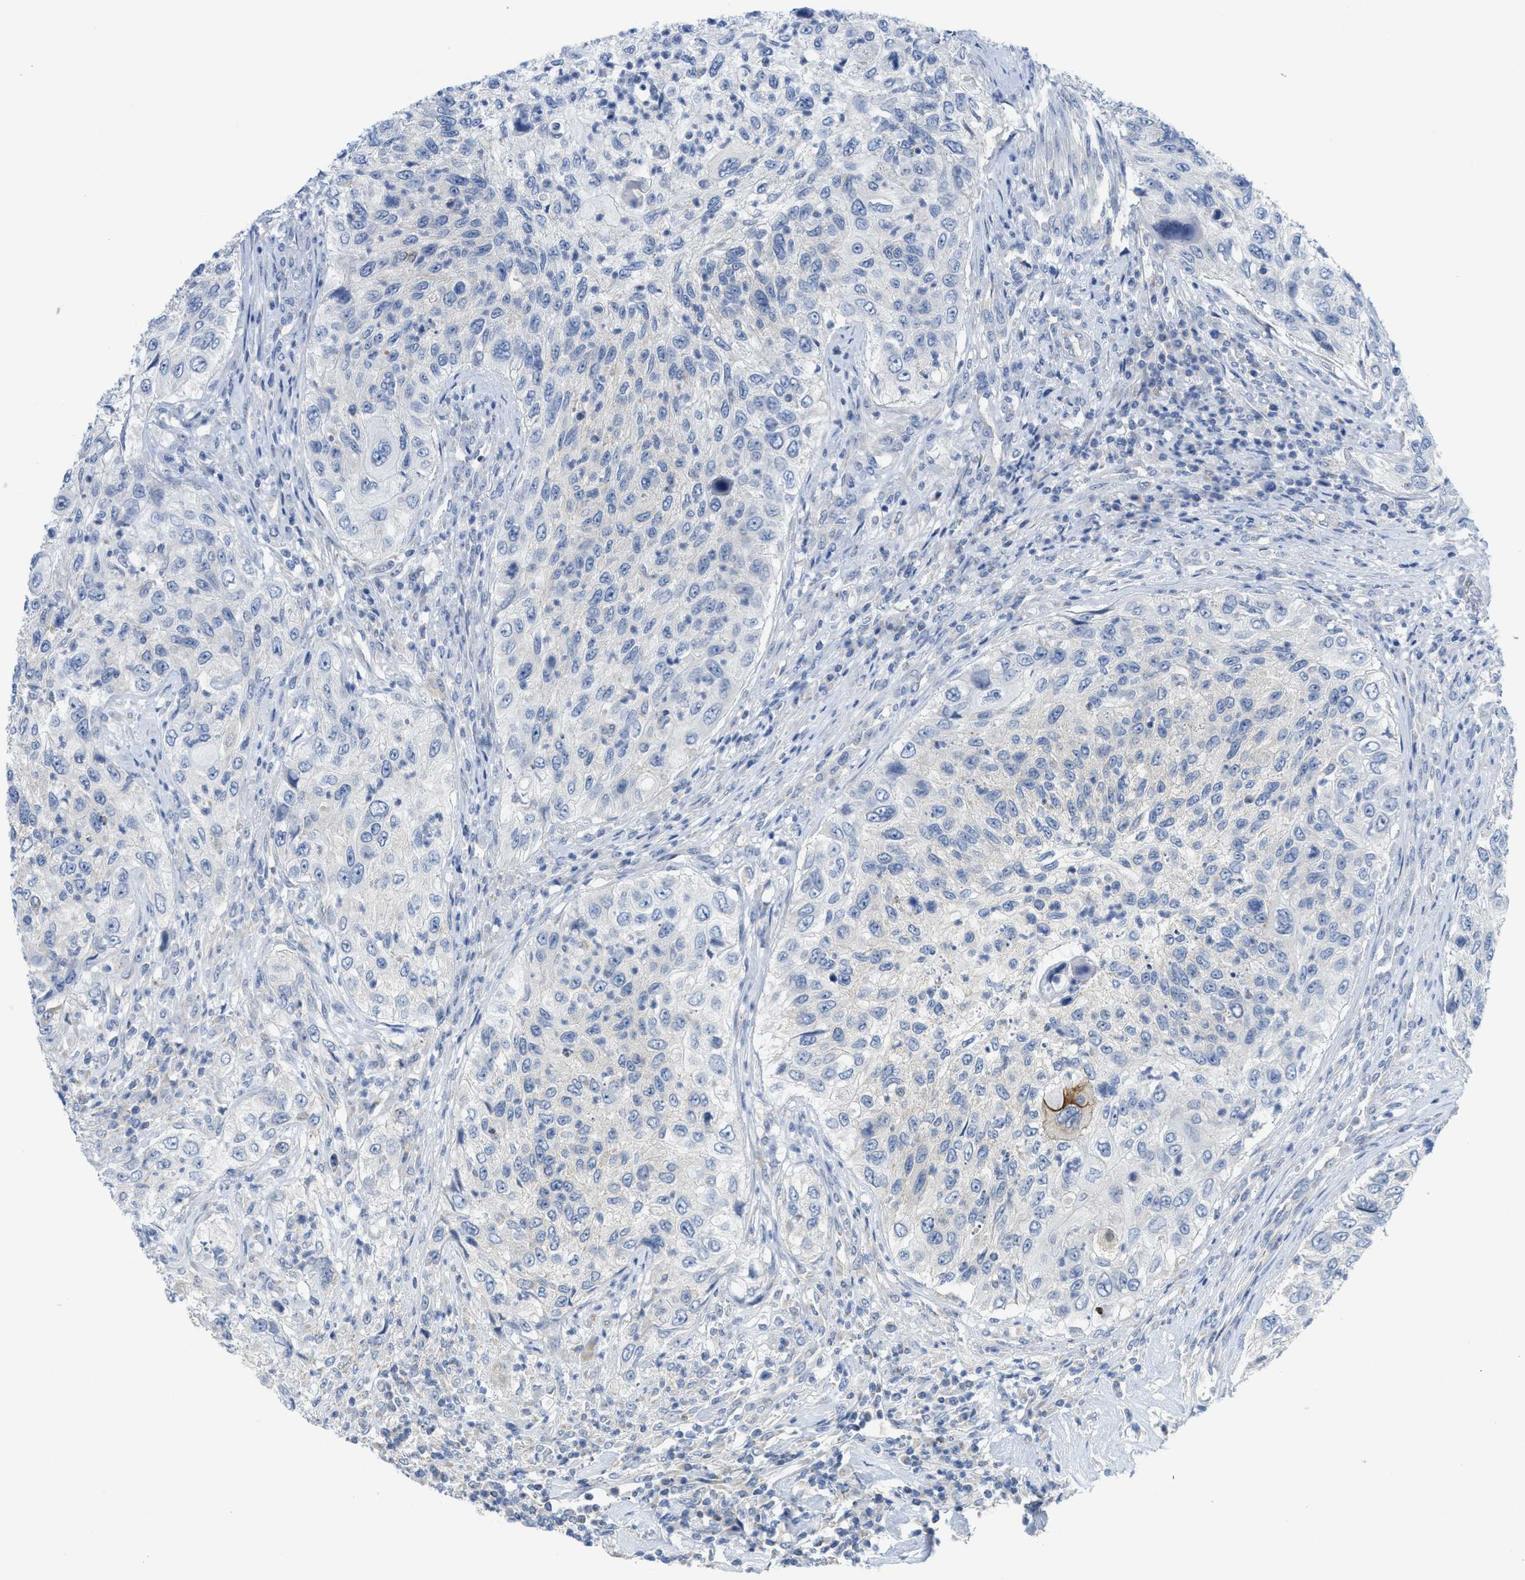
{"staining": {"intensity": "negative", "quantity": "none", "location": "none"}, "tissue": "urothelial cancer", "cell_type": "Tumor cells", "image_type": "cancer", "snomed": [{"axis": "morphology", "description": "Urothelial carcinoma, High grade"}, {"axis": "topography", "description": "Urinary bladder"}], "caption": "Urothelial cancer was stained to show a protein in brown. There is no significant staining in tumor cells. The staining is performed using DAB (3,3'-diaminobenzidine) brown chromogen with nuclei counter-stained in using hematoxylin.", "gene": "GATD3", "patient": {"sex": "female", "age": 60}}